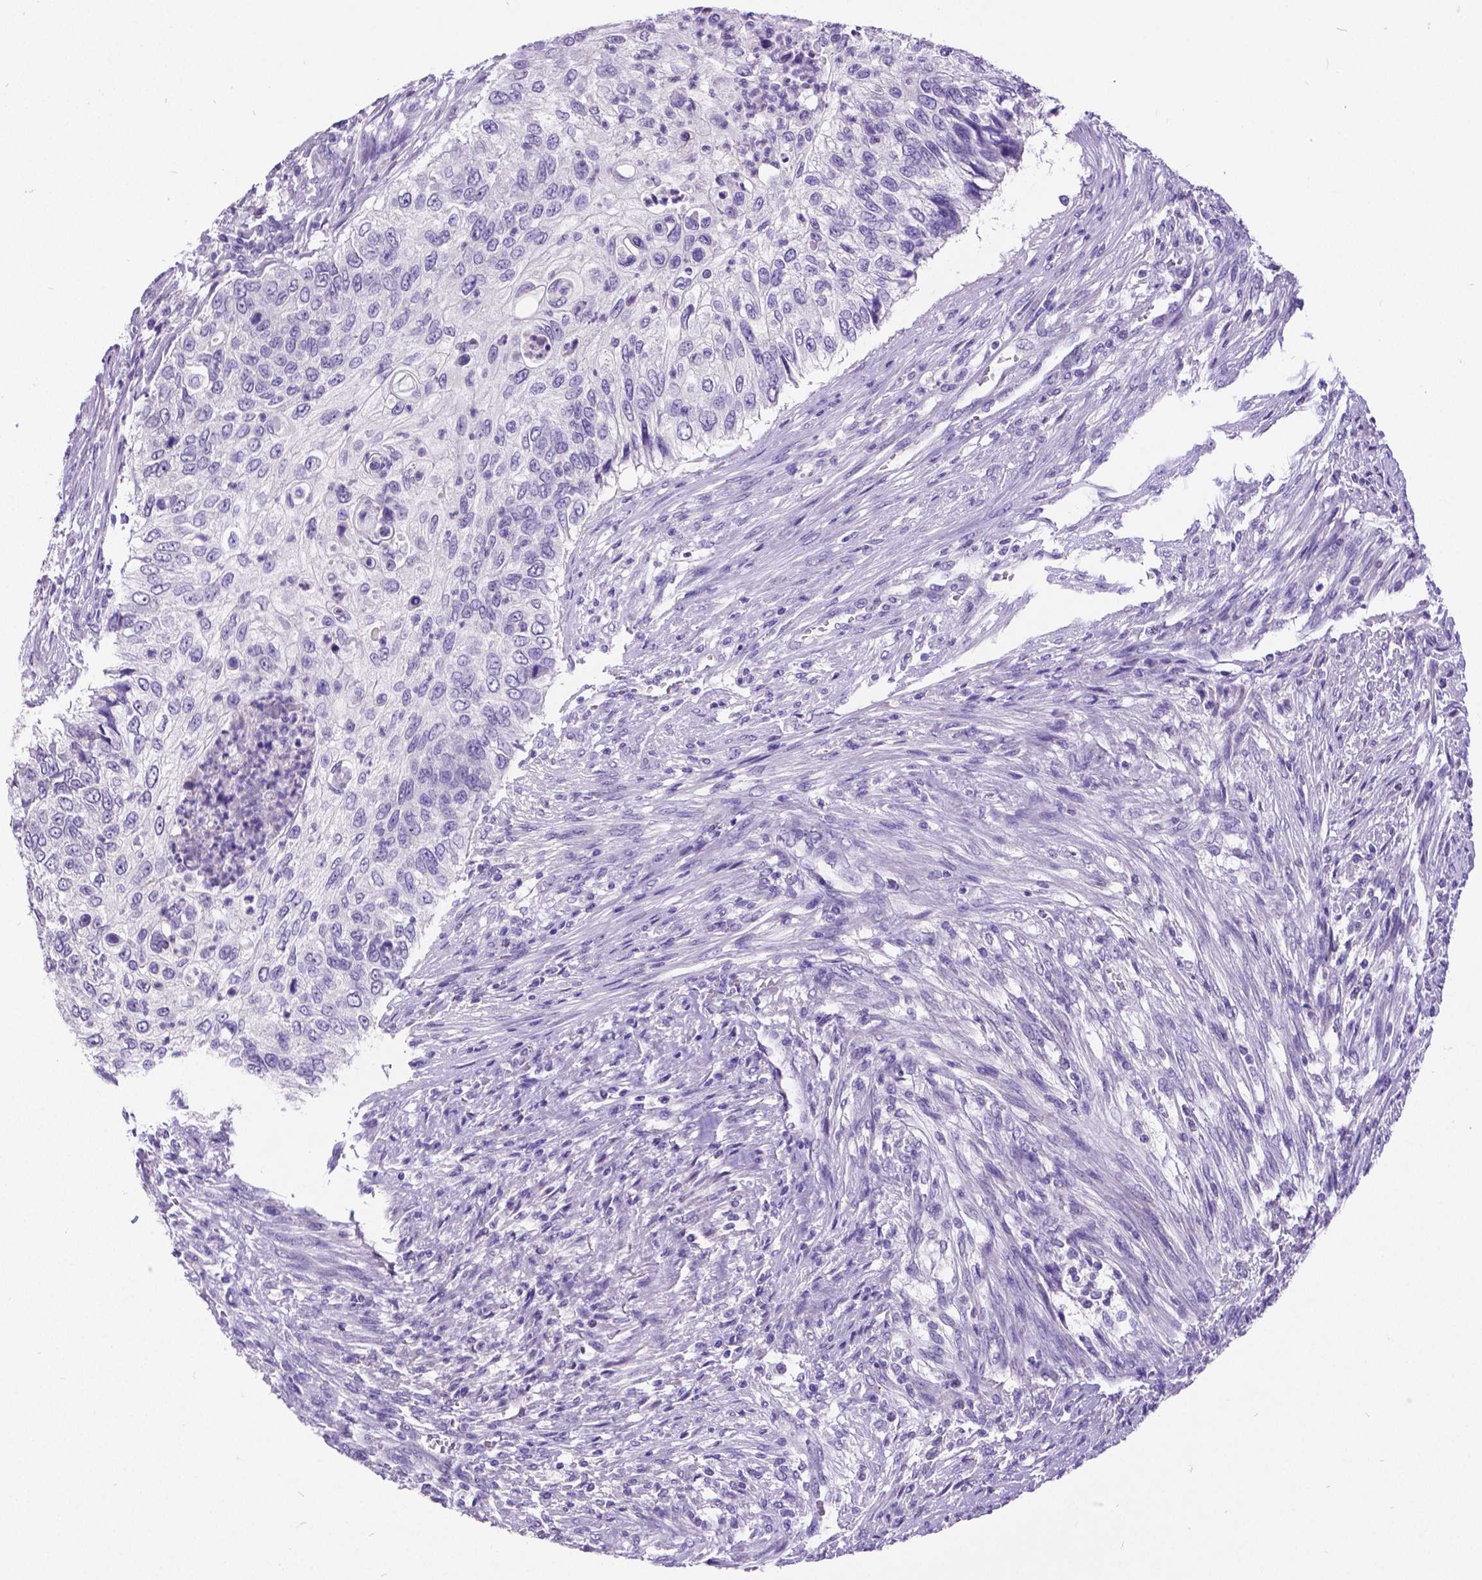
{"staining": {"intensity": "negative", "quantity": "none", "location": "none"}, "tissue": "urothelial cancer", "cell_type": "Tumor cells", "image_type": "cancer", "snomed": [{"axis": "morphology", "description": "Urothelial carcinoma, High grade"}, {"axis": "topography", "description": "Urinary bladder"}], "caption": "Immunohistochemistry (IHC) of human high-grade urothelial carcinoma displays no expression in tumor cells.", "gene": "SATB2", "patient": {"sex": "female", "age": 60}}